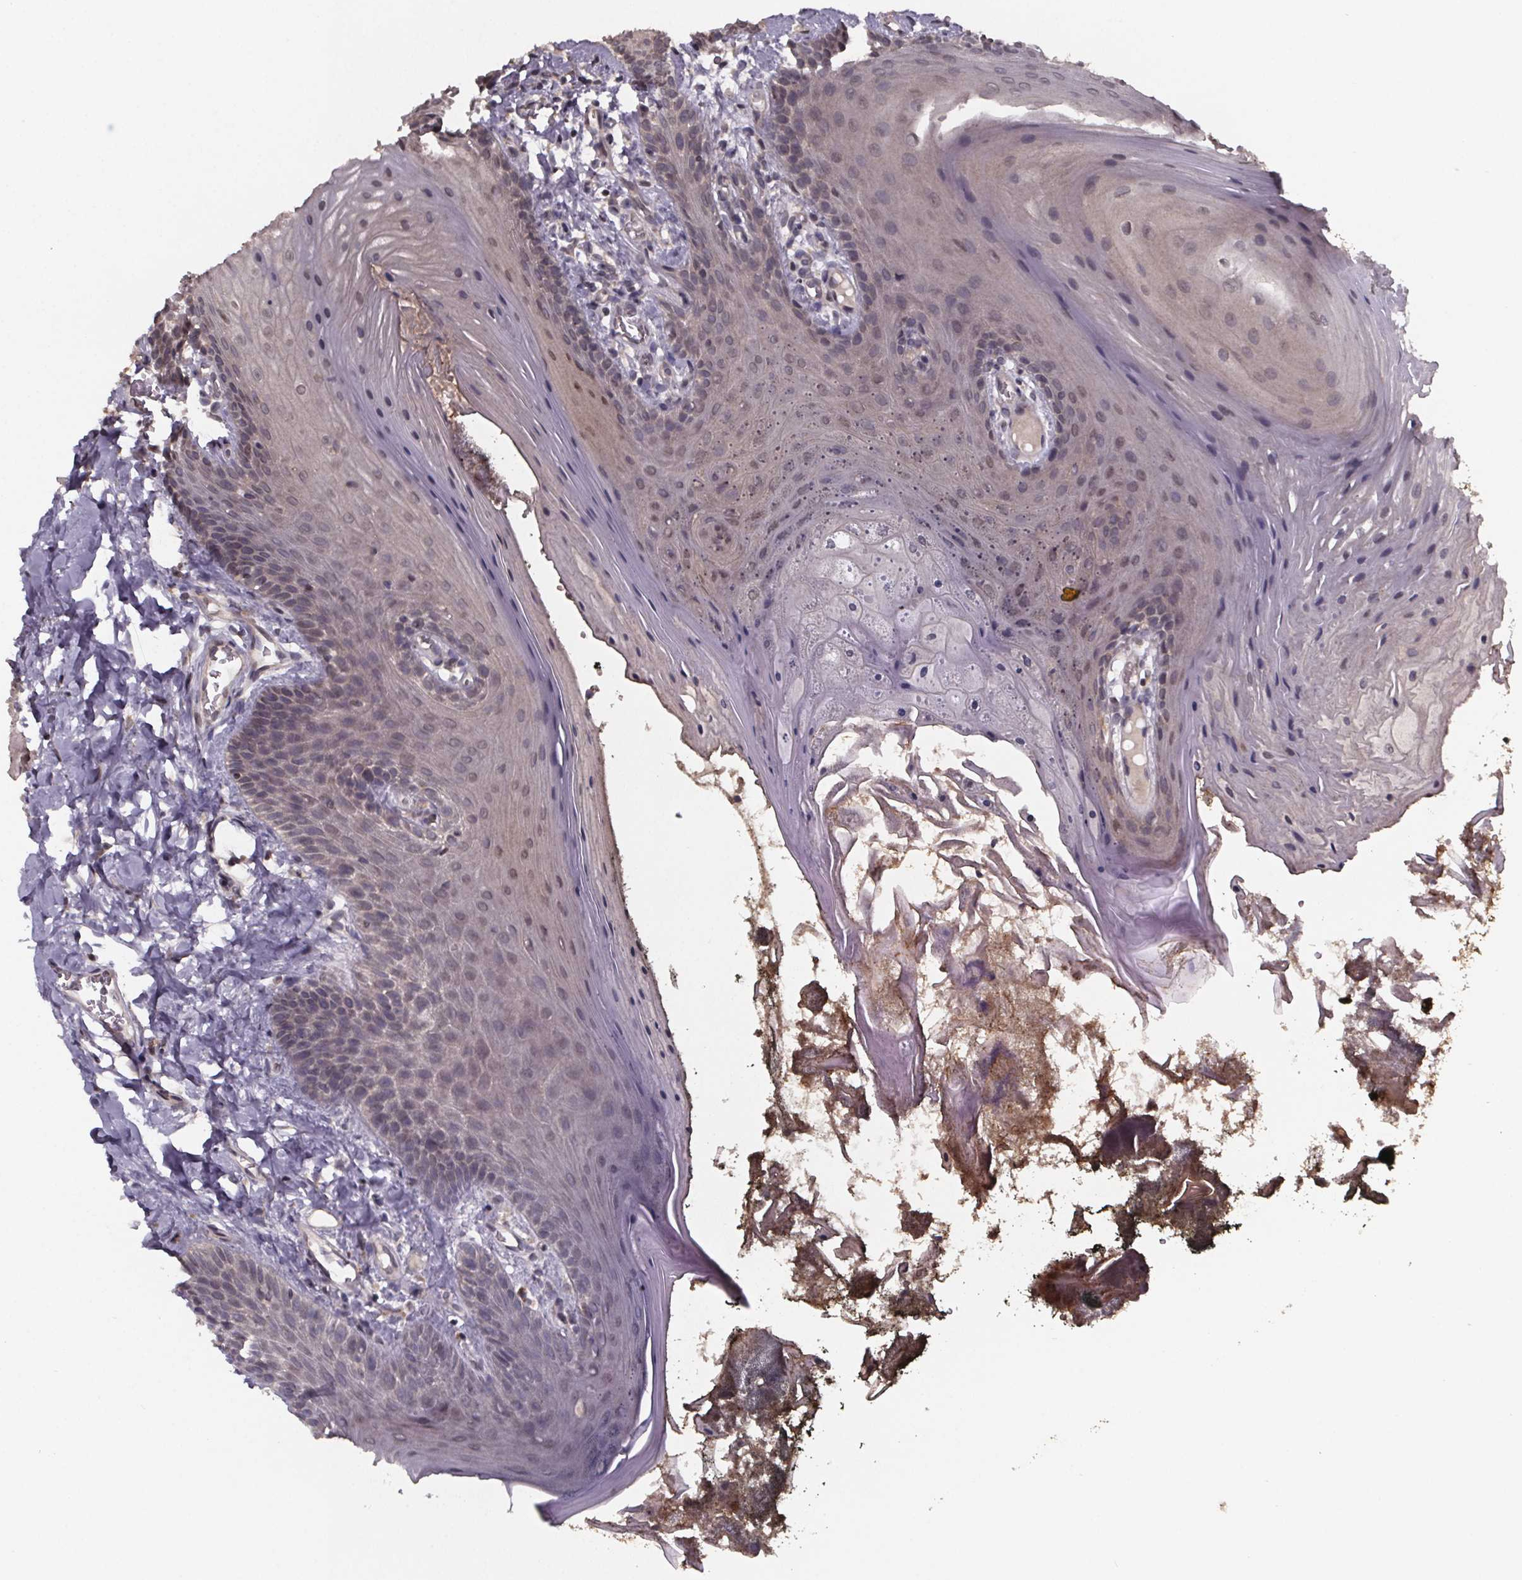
{"staining": {"intensity": "weak", "quantity": "25%-75%", "location": "cytoplasmic/membranous"}, "tissue": "oral mucosa", "cell_type": "Squamous epithelial cells", "image_type": "normal", "snomed": [{"axis": "morphology", "description": "Normal tissue, NOS"}, {"axis": "topography", "description": "Oral tissue"}], "caption": "Squamous epithelial cells exhibit weak cytoplasmic/membranous staining in about 25%-75% of cells in normal oral mucosa. (brown staining indicates protein expression, while blue staining denotes nuclei).", "gene": "SAT1", "patient": {"sex": "male", "age": 9}}